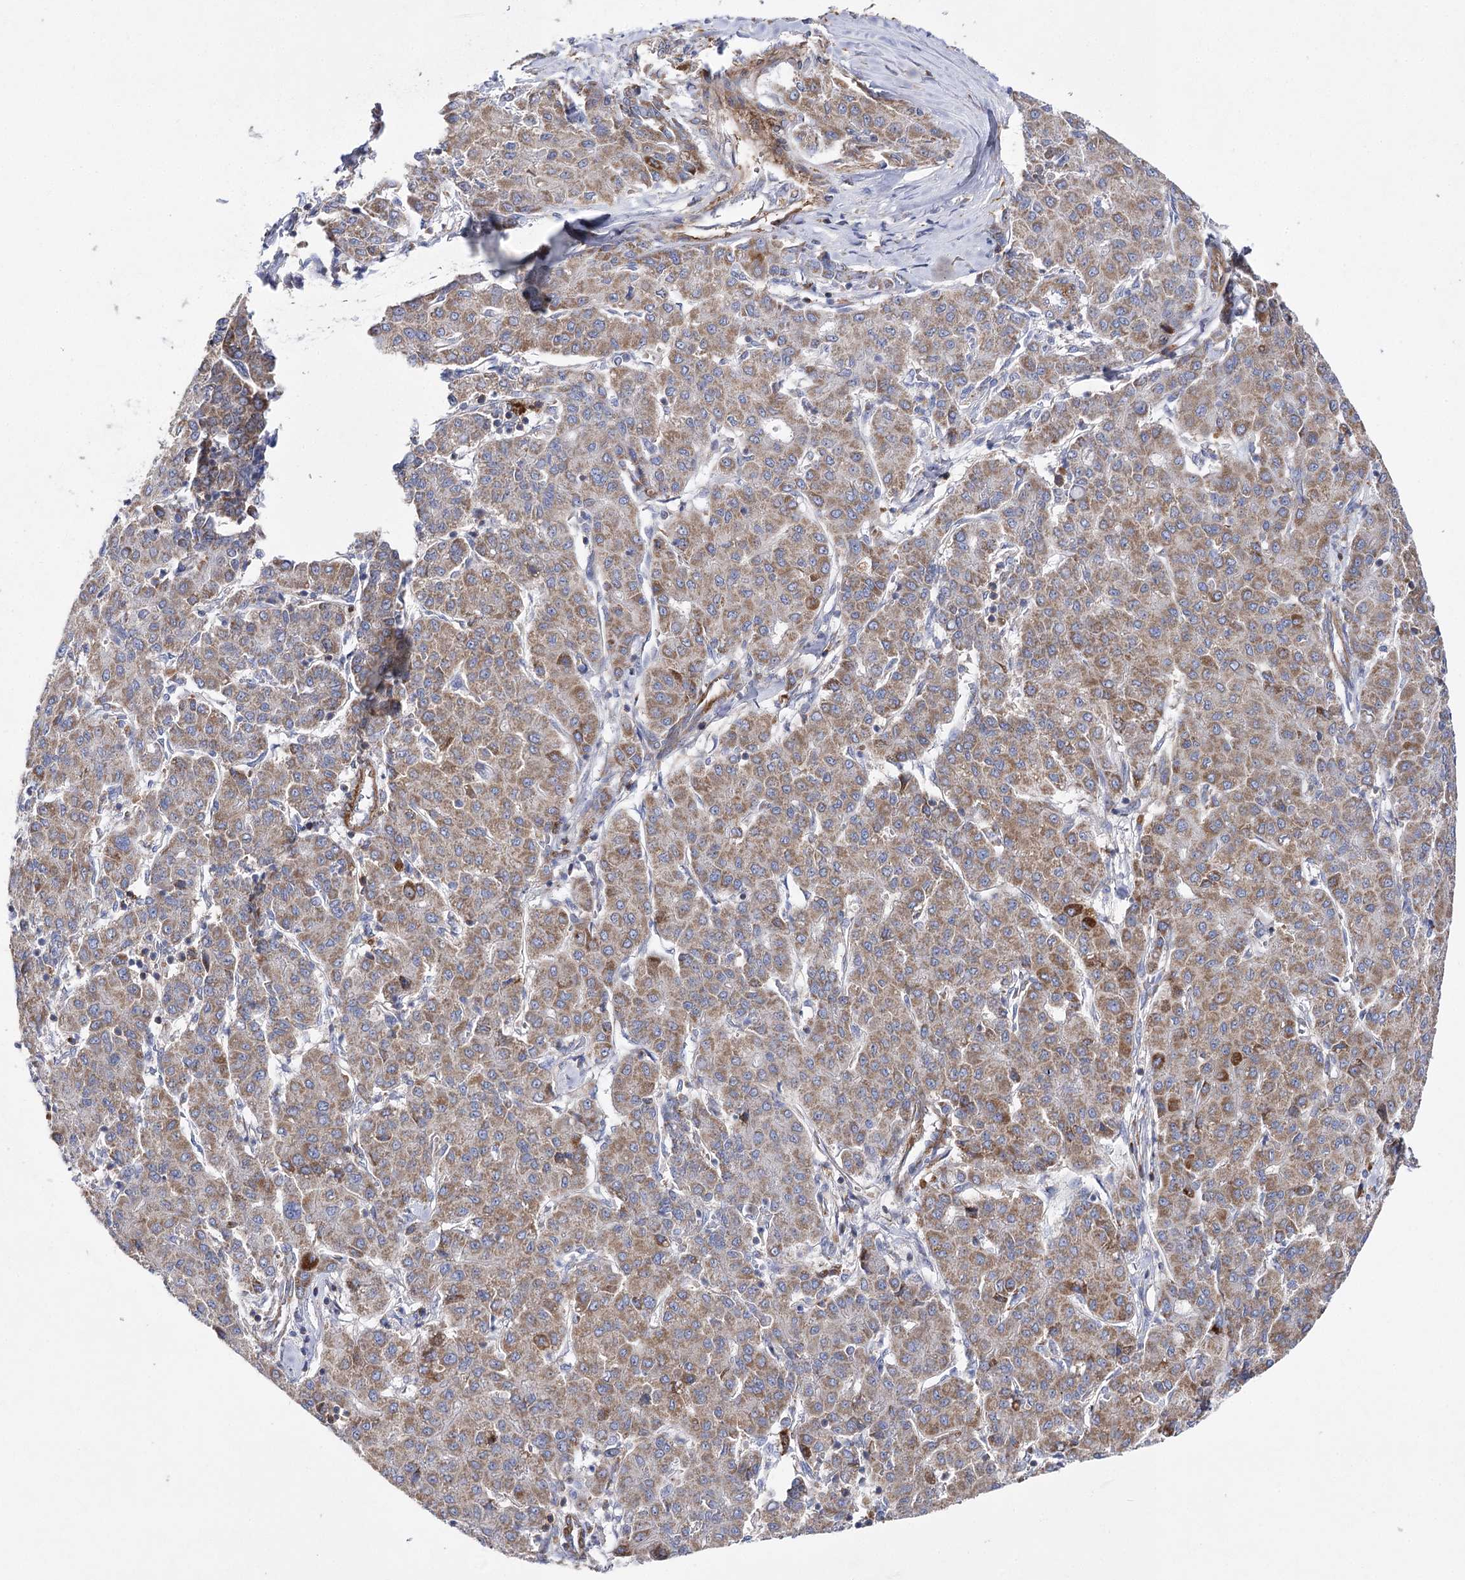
{"staining": {"intensity": "moderate", "quantity": ">75%", "location": "cytoplasmic/membranous"}, "tissue": "liver cancer", "cell_type": "Tumor cells", "image_type": "cancer", "snomed": [{"axis": "morphology", "description": "Carcinoma, Hepatocellular, NOS"}, {"axis": "topography", "description": "Liver"}], "caption": "Immunohistochemistry (IHC) image of neoplastic tissue: human liver hepatocellular carcinoma stained using immunohistochemistry reveals medium levels of moderate protein expression localized specifically in the cytoplasmic/membranous of tumor cells, appearing as a cytoplasmic/membranous brown color.", "gene": "COX15", "patient": {"sex": "male", "age": 65}}